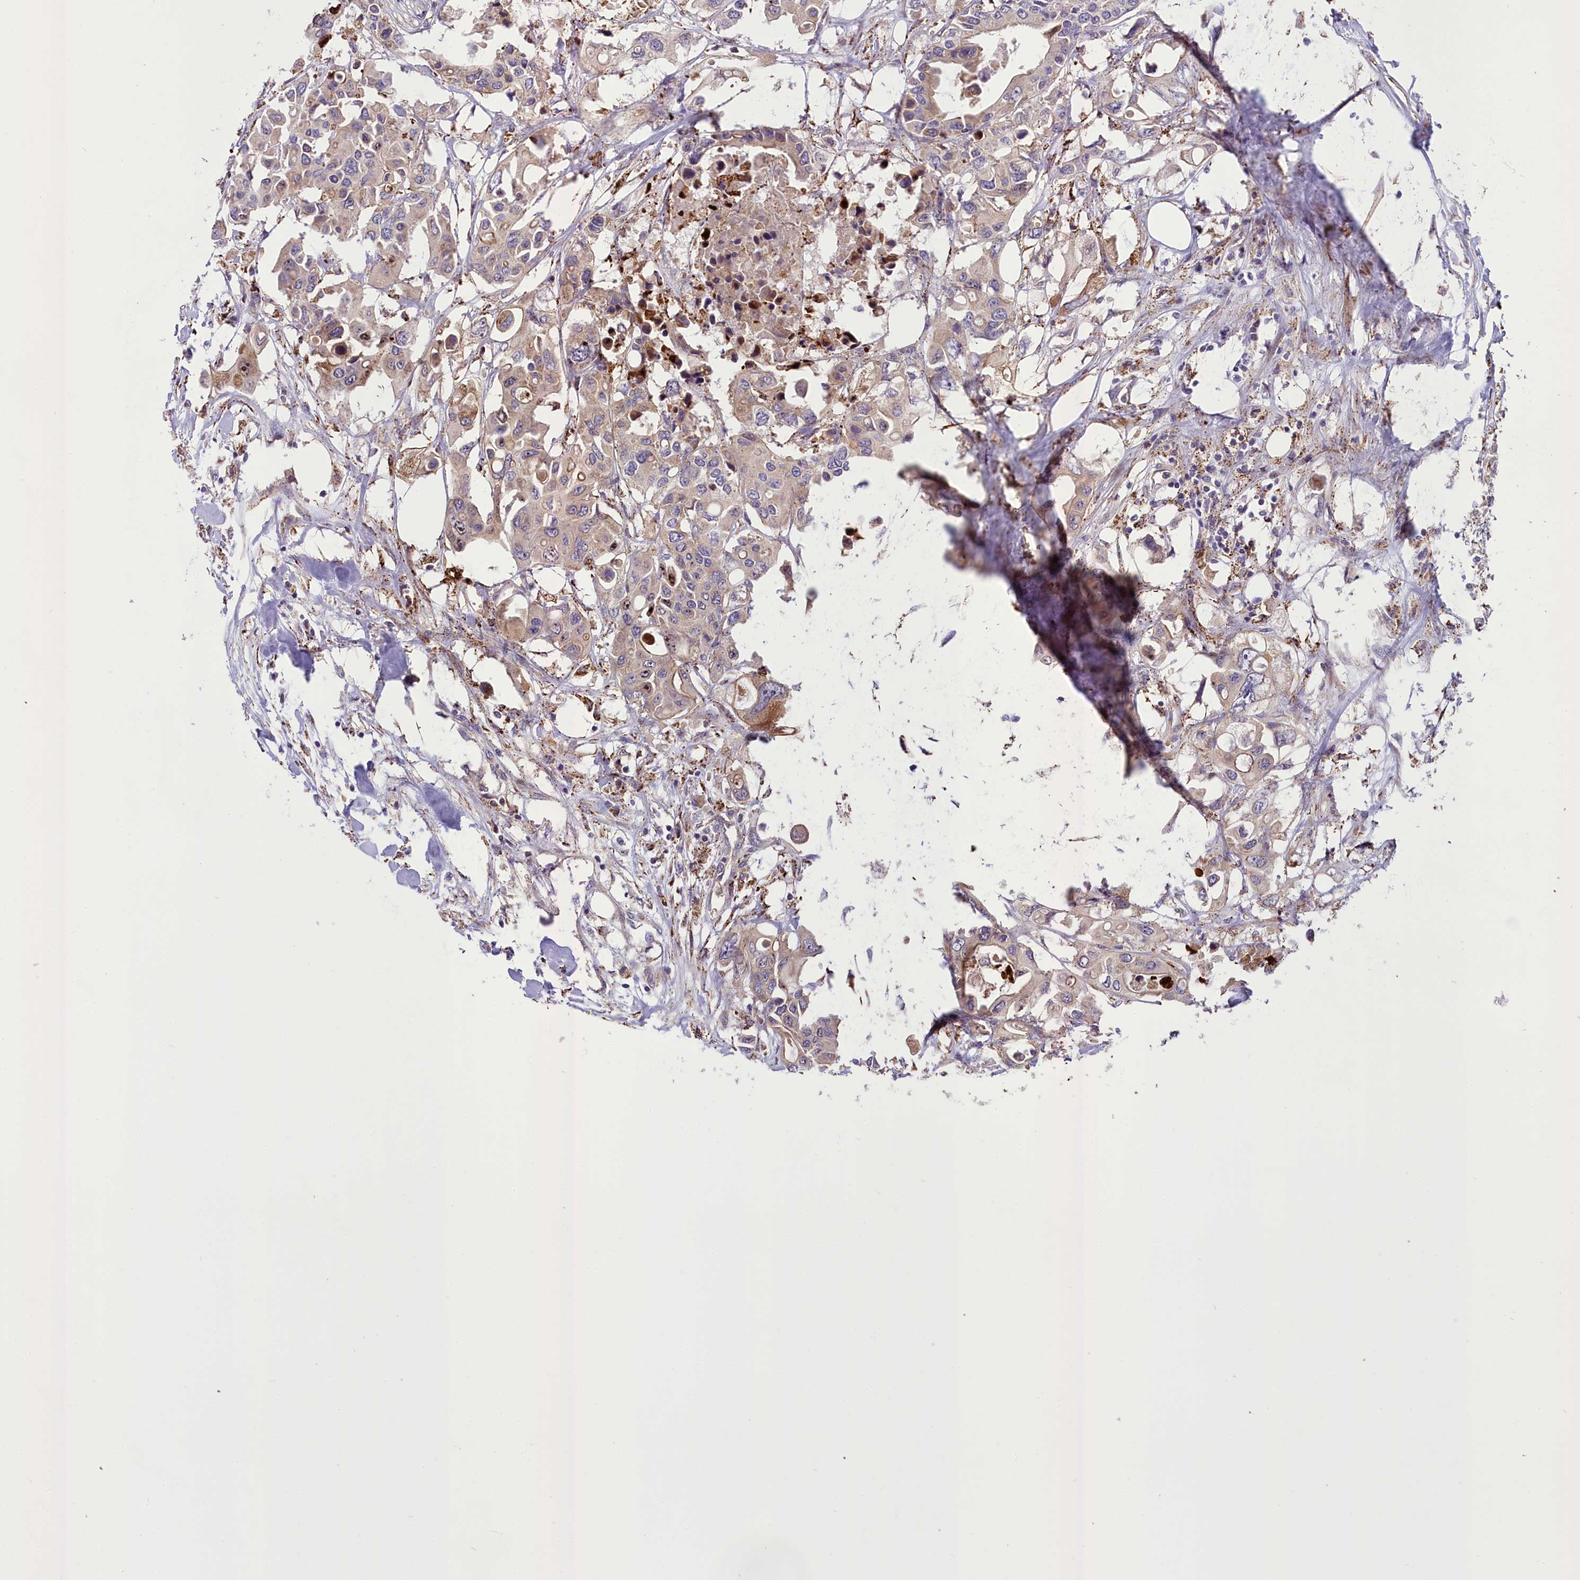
{"staining": {"intensity": "weak", "quantity": ">75%", "location": "cytoplasmic/membranous"}, "tissue": "colorectal cancer", "cell_type": "Tumor cells", "image_type": "cancer", "snomed": [{"axis": "morphology", "description": "Adenocarcinoma, NOS"}, {"axis": "topography", "description": "Colon"}], "caption": "This image demonstrates colorectal adenocarcinoma stained with IHC to label a protein in brown. The cytoplasmic/membranous of tumor cells show weak positivity for the protein. Nuclei are counter-stained blue.", "gene": "TBC1D24", "patient": {"sex": "male", "age": 77}}